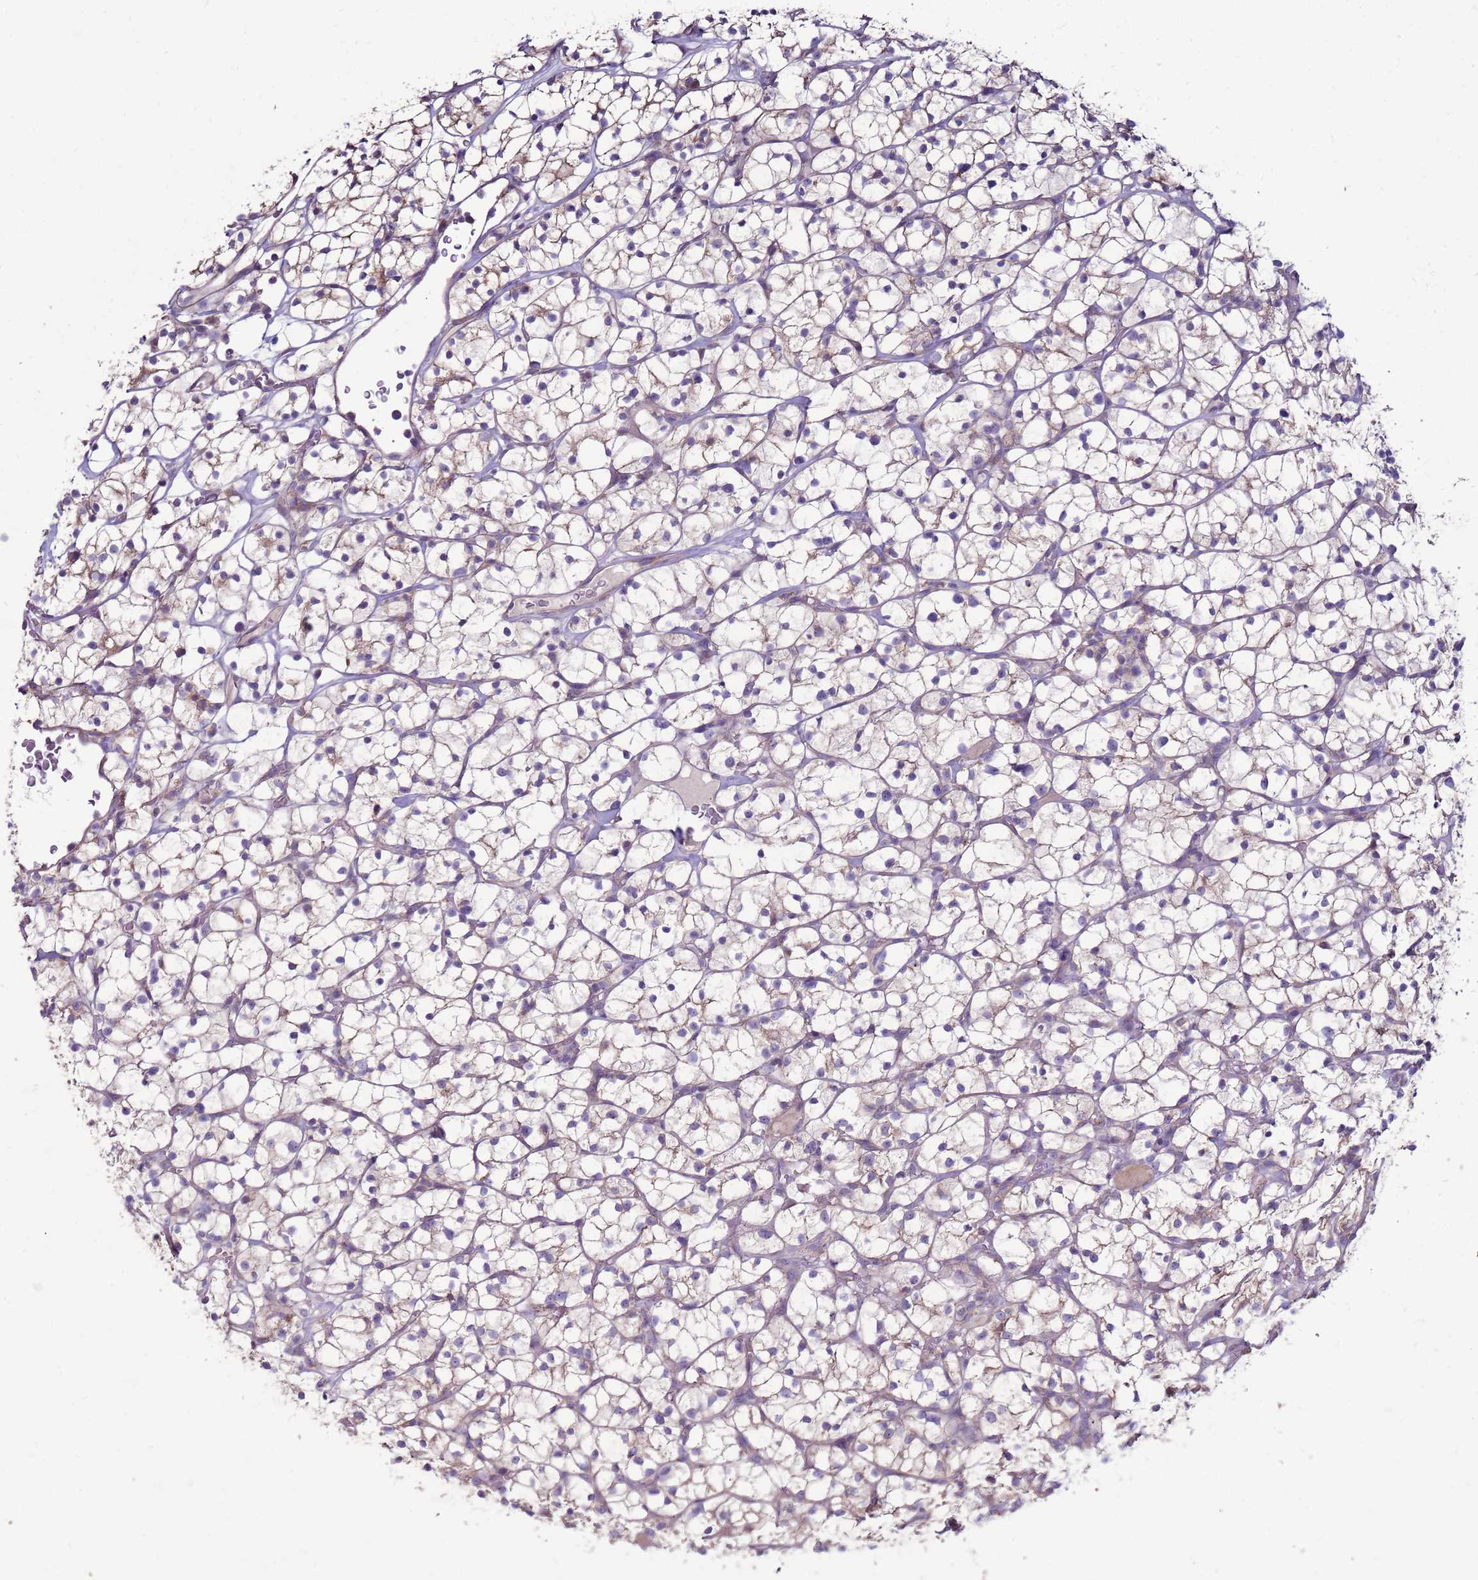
{"staining": {"intensity": "weak", "quantity": "<25%", "location": "cytoplasmic/membranous"}, "tissue": "renal cancer", "cell_type": "Tumor cells", "image_type": "cancer", "snomed": [{"axis": "morphology", "description": "Adenocarcinoma, NOS"}, {"axis": "topography", "description": "Kidney"}], "caption": "Tumor cells are negative for brown protein staining in renal cancer (adenocarcinoma).", "gene": "TRAPPC4", "patient": {"sex": "female", "age": 64}}